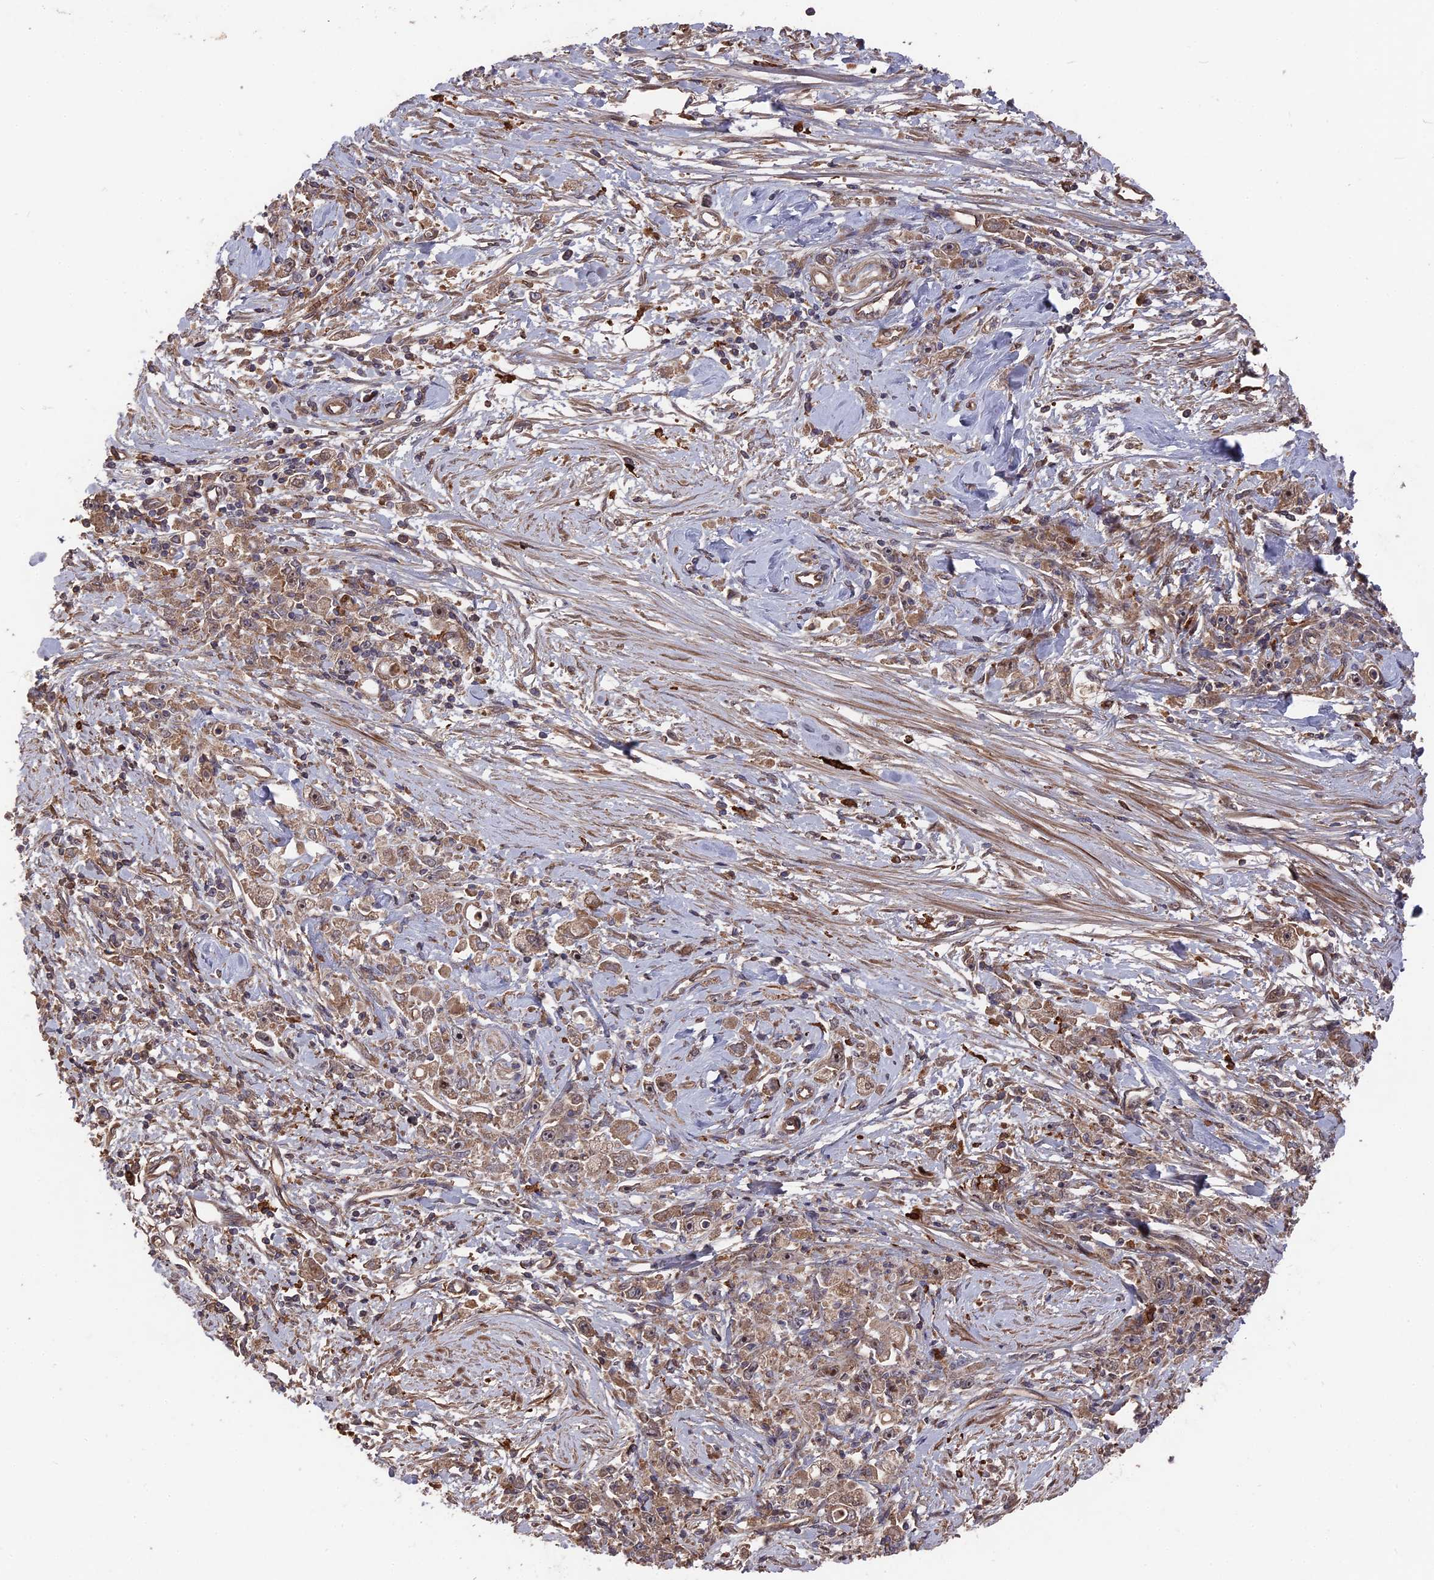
{"staining": {"intensity": "weak", "quantity": ">75%", "location": "cytoplasmic/membranous"}, "tissue": "stomach cancer", "cell_type": "Tumor cells", "image_type": "cancer", "snomed": [{"axis": "morphology", "description": "Adenocarcinoma, NOS"}, {"axis": "topography", "description": "Stomach"}], "caption": "Immunohistochemistry image of stomach cancer (adenocarcinoma) stained for a protein (brown), which reveals low levels of weak cytoplasmic/membranous staining in approximately >75% of tumor cells.", "gene": "DEF8", "patient": {"sex": "female", "age": 59}}